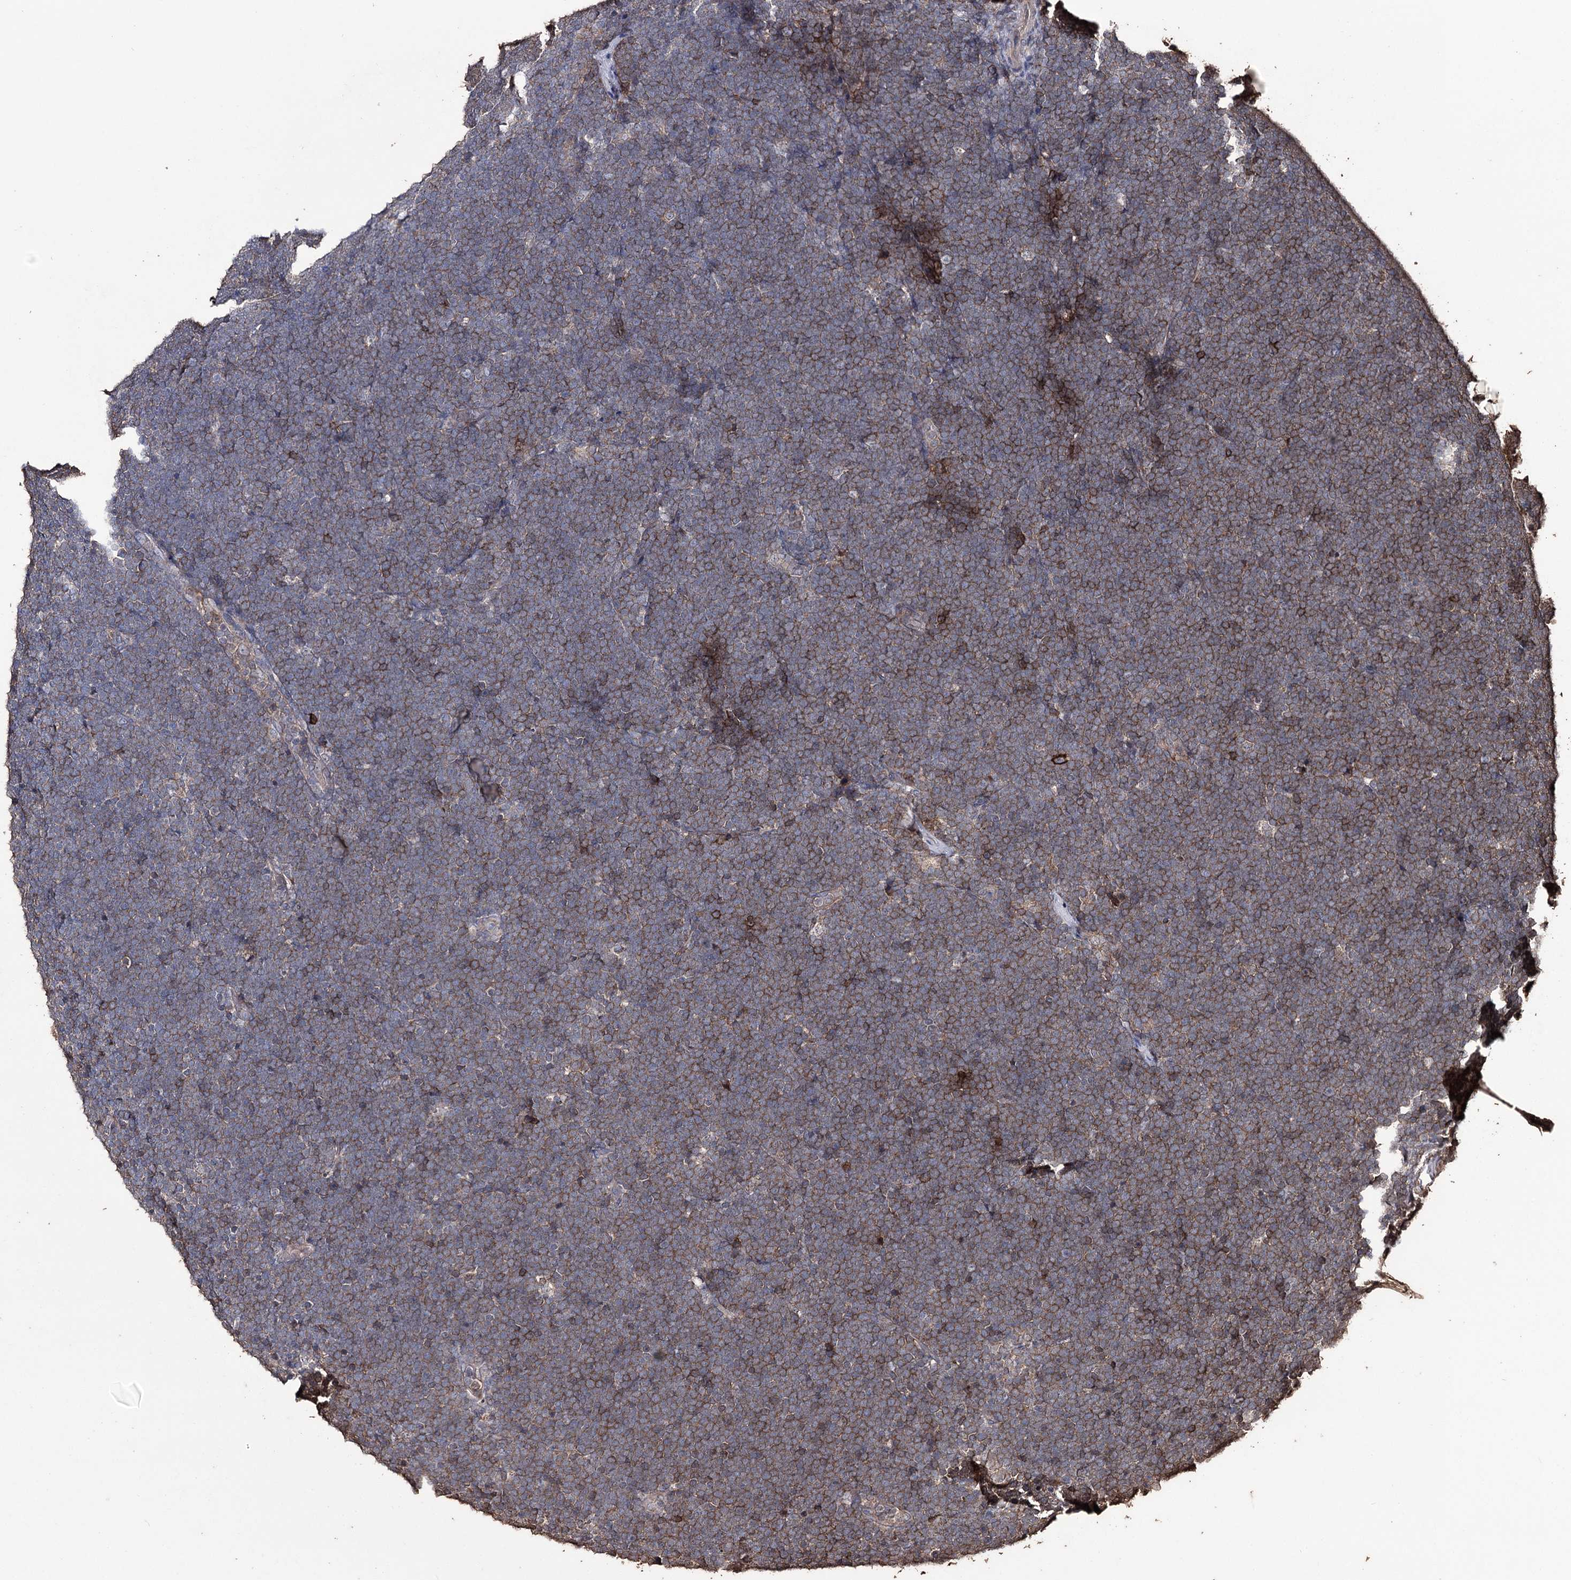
{"staining": {"intensity": "moderate", "quantity": "25%-75%", "location": "cytoplasmic/membranous"}, "tissue": "lymphoma", "cell_type": "Tumor cells", "image_type": "cancer", "snomed": [{"axis": "morphology", "description": "Malignant lymphoma, non-Hodgkin's type, High grade"}, {"axis": "topography", "description": "Lymph node"}], "caption": "Brown immunohistochemical staining in malignant lymphoma, non-Hodgkin's type (high-grade) exhibits moderate cytoplasmic/membranous expression in about 25%-75% of tumor cells. The staining was performed using DAB (3,3'-diaminobenzidine) to visualize the protein expression in brown, while the nuclei were stained in blue with hematoxylin (Magnification: 20x).", "gene": "ZNF662", "patient": {"sex": "male", "age": 13}}